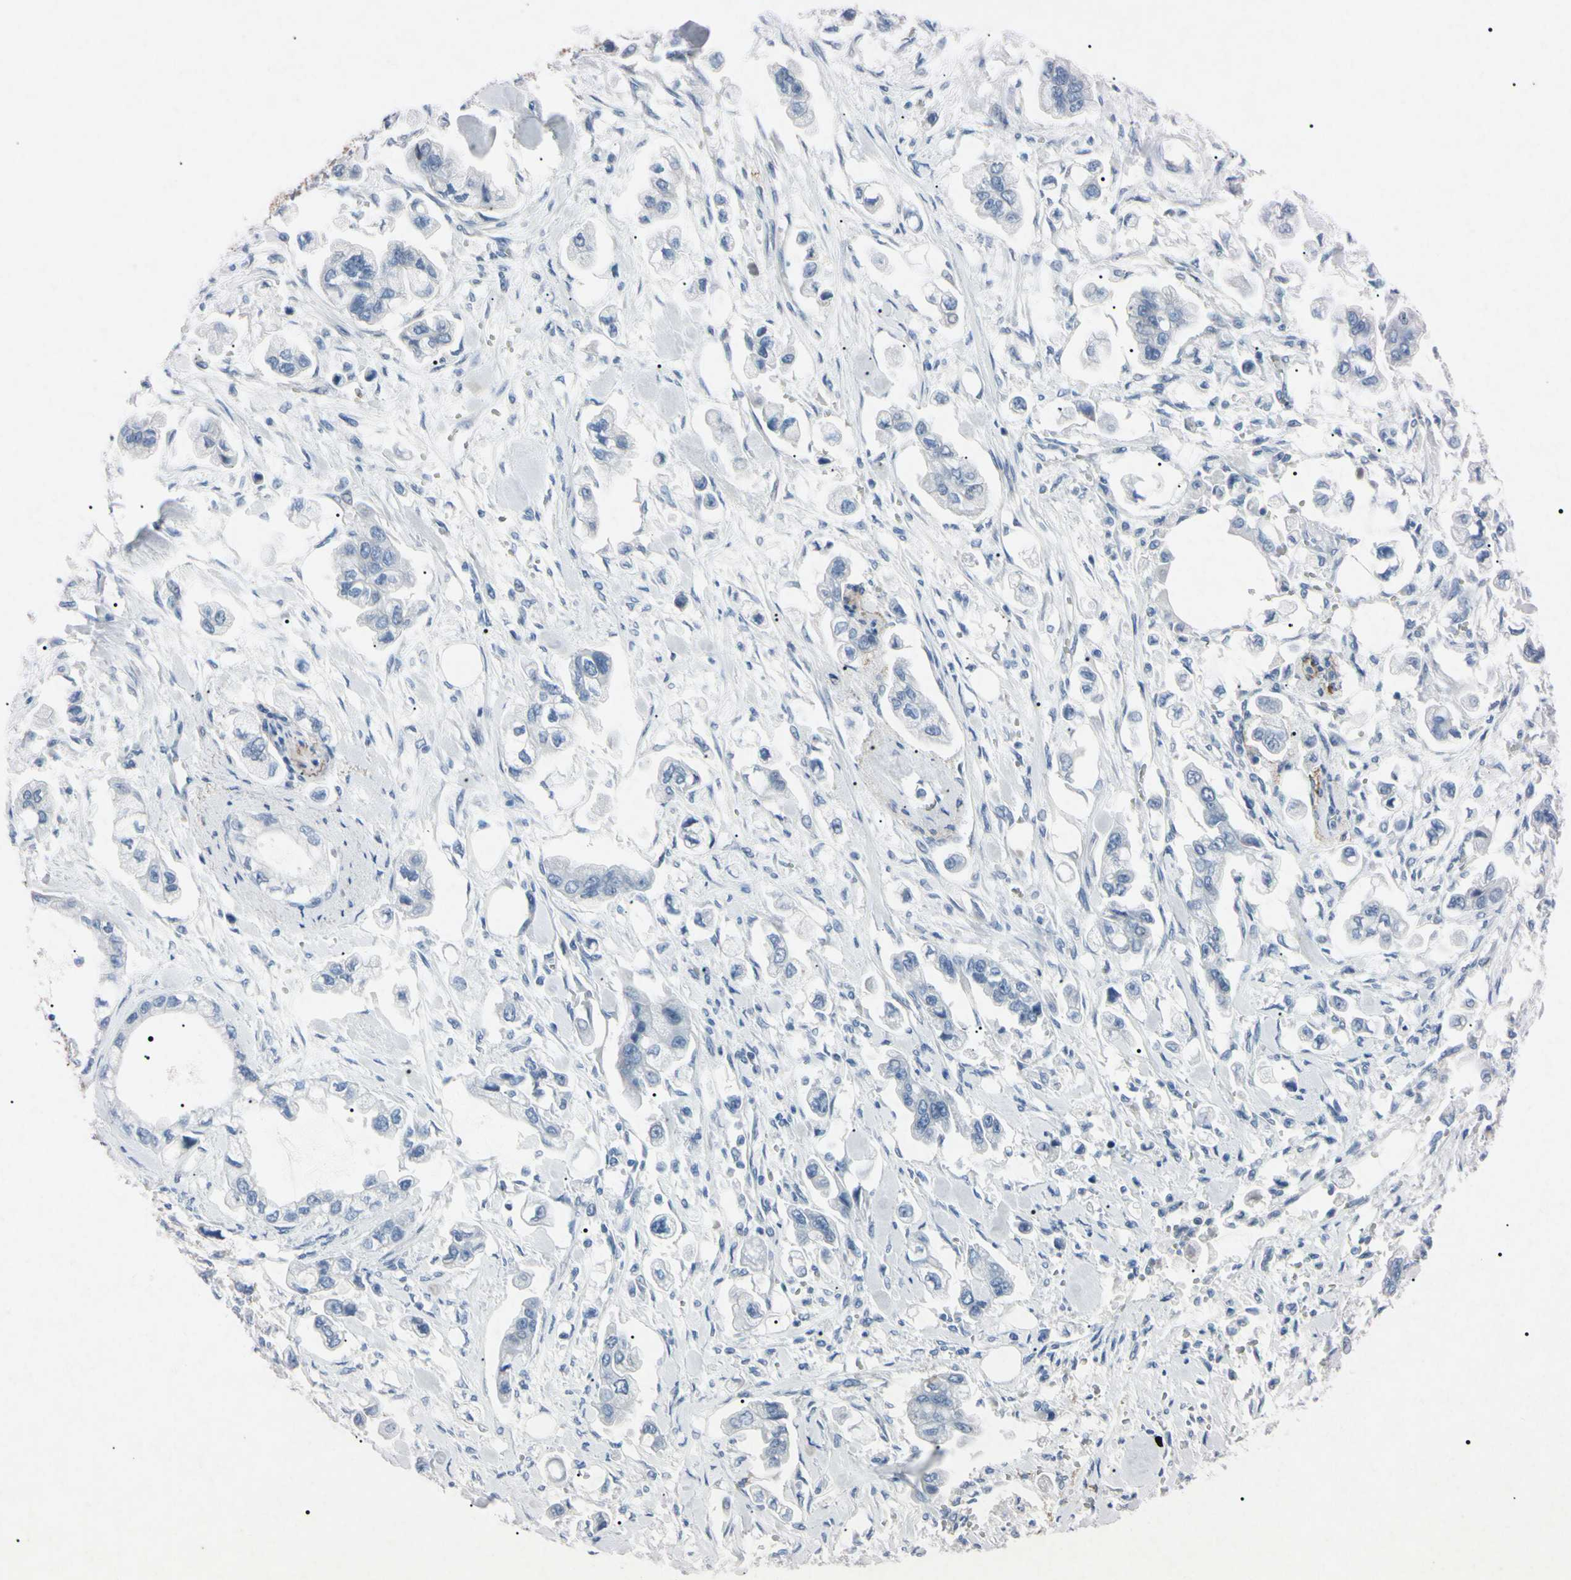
{"staining": {"intensity": "negative", "quantity": "none", "location": "none"}, "tissue": "stomach cancer", "cell_type": "Tumor cells", "image_type": "cancer", "snomed": [{"axis": "morphology", "description": "Adenocarcinoma, NOS"}, {"axis": "topography", "description": "Stomach"}], "caption": "This is an IHC image of stomach cancer. There is no expression in tumor cells.", "gene": "ELN", "patient": {"sex": "male", "age": 62}}